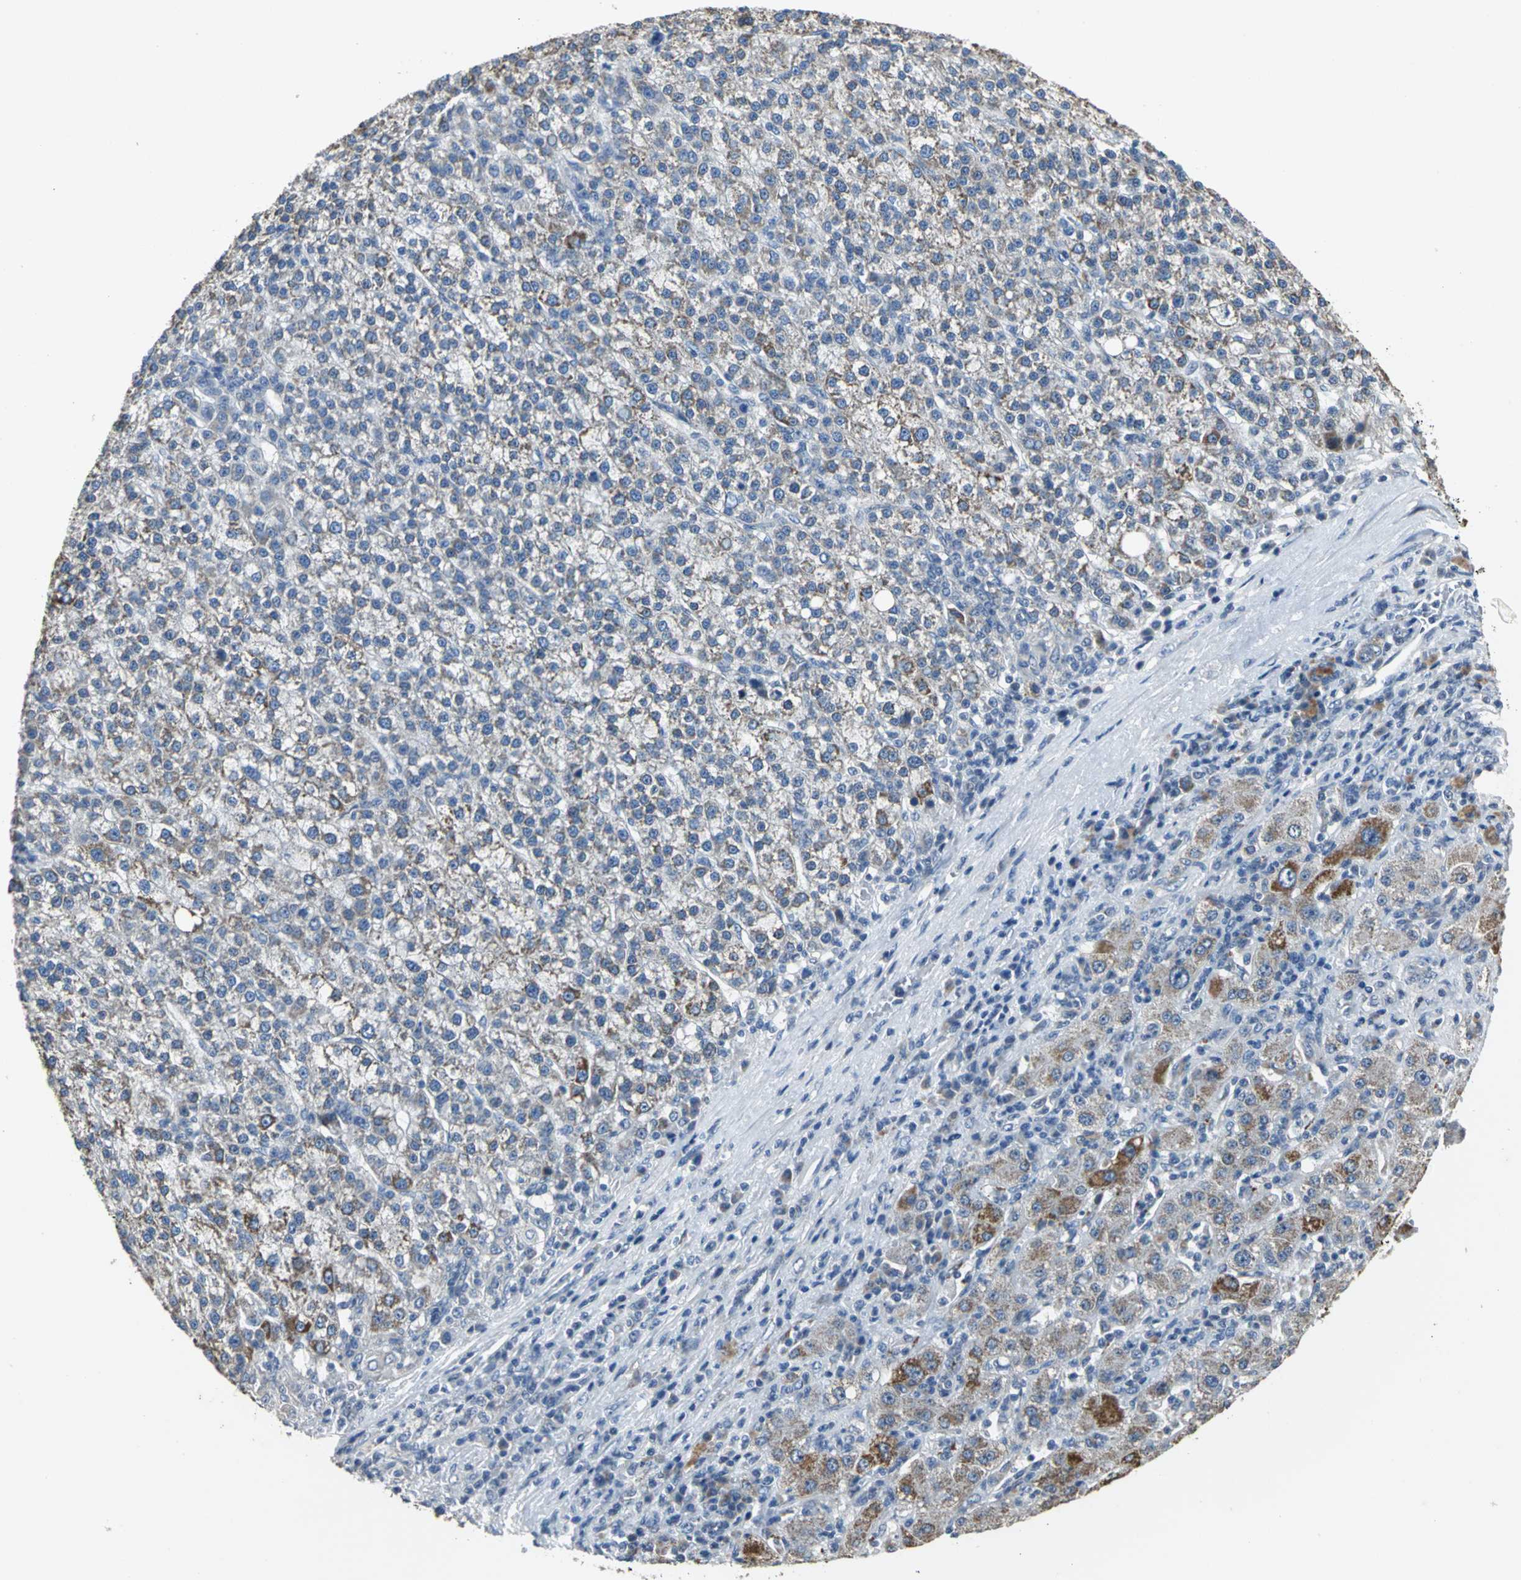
{"staining": {"intensity": "moderate", "quantity": "25%-75%", "location": "cytoplasmic/membranous"}, "tissue": "liver cancer", "cell_type": "Tumor cells", "image_type": "cancer", "snomed": [{"axis": "morphology", "description": "Carcinoma, Hepatocellular, NOS"}, {"axis": "topography", "description": "Liver"}], "caption": "Protein expression analysis of human hepatocellular carcinoma (liver) reveals moderate cytoplasmic/membranous staining in approximately 25%-75% of tumor cells.", "gene": "JADE3", "patient": {"sex": "female", "age": 58}}